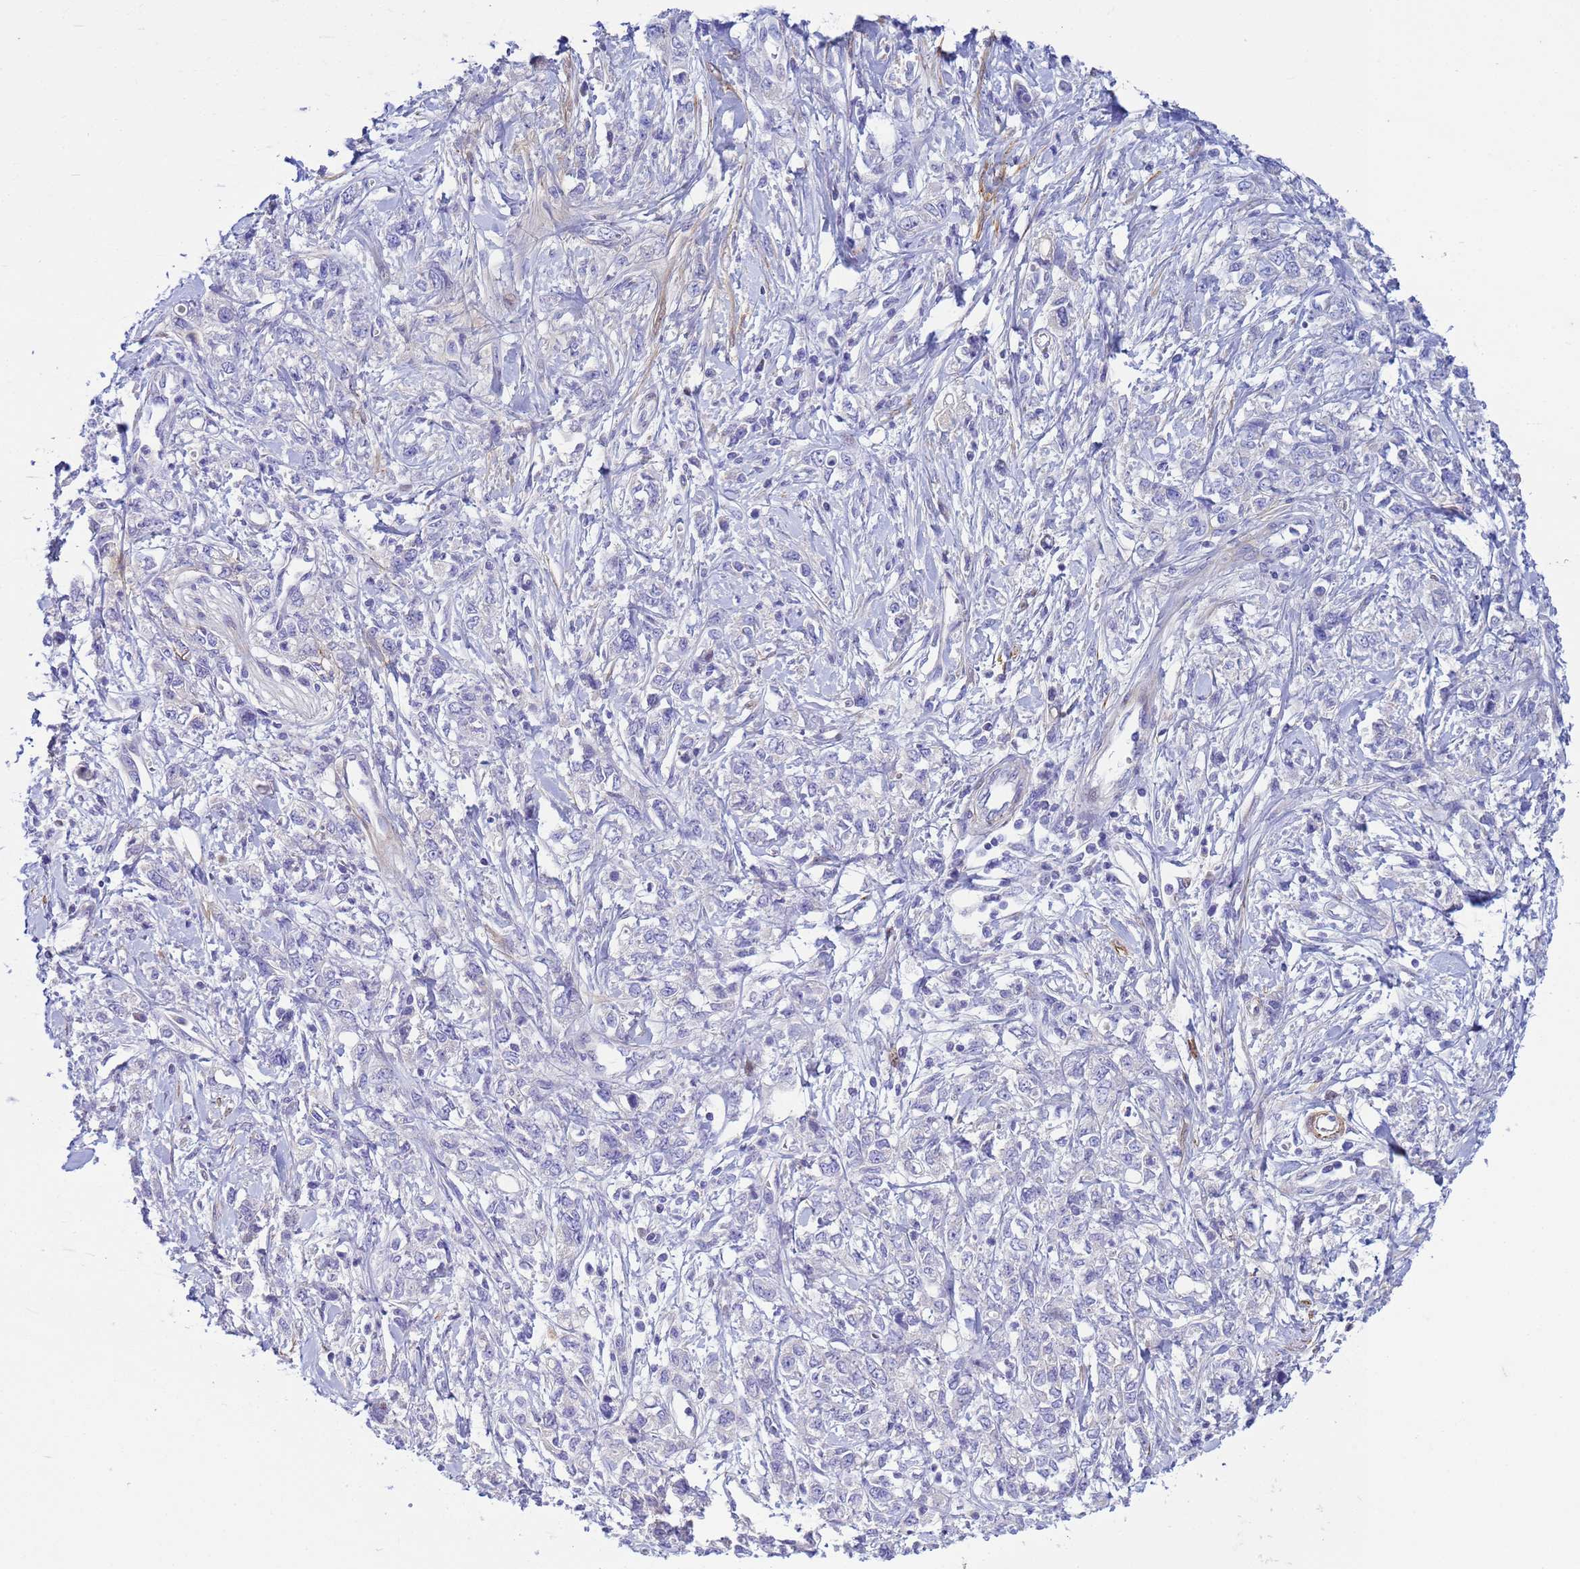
{"staining": {"intensity": "negative", "quantity": "none", "location": "none"}, "tissue": "stomach cancer", "cell_type": "Tumor cells", "image_type": "cancer", "snomed": [{"axis": "morphology", "description": "Adenocarcinoma, NOS"}, {"axis": "topography", "description": "Stomach"}], "caption": "The micrograph displays no staining of tumor cells in adenocarcinoma (stomach). (Brightfield microscopy of DAB (3,3'-diaminobenzidine) immunohistochemistry at high magnification).", "gene": "P2RX7", "patient": {"sex": "female", "age": 76}}